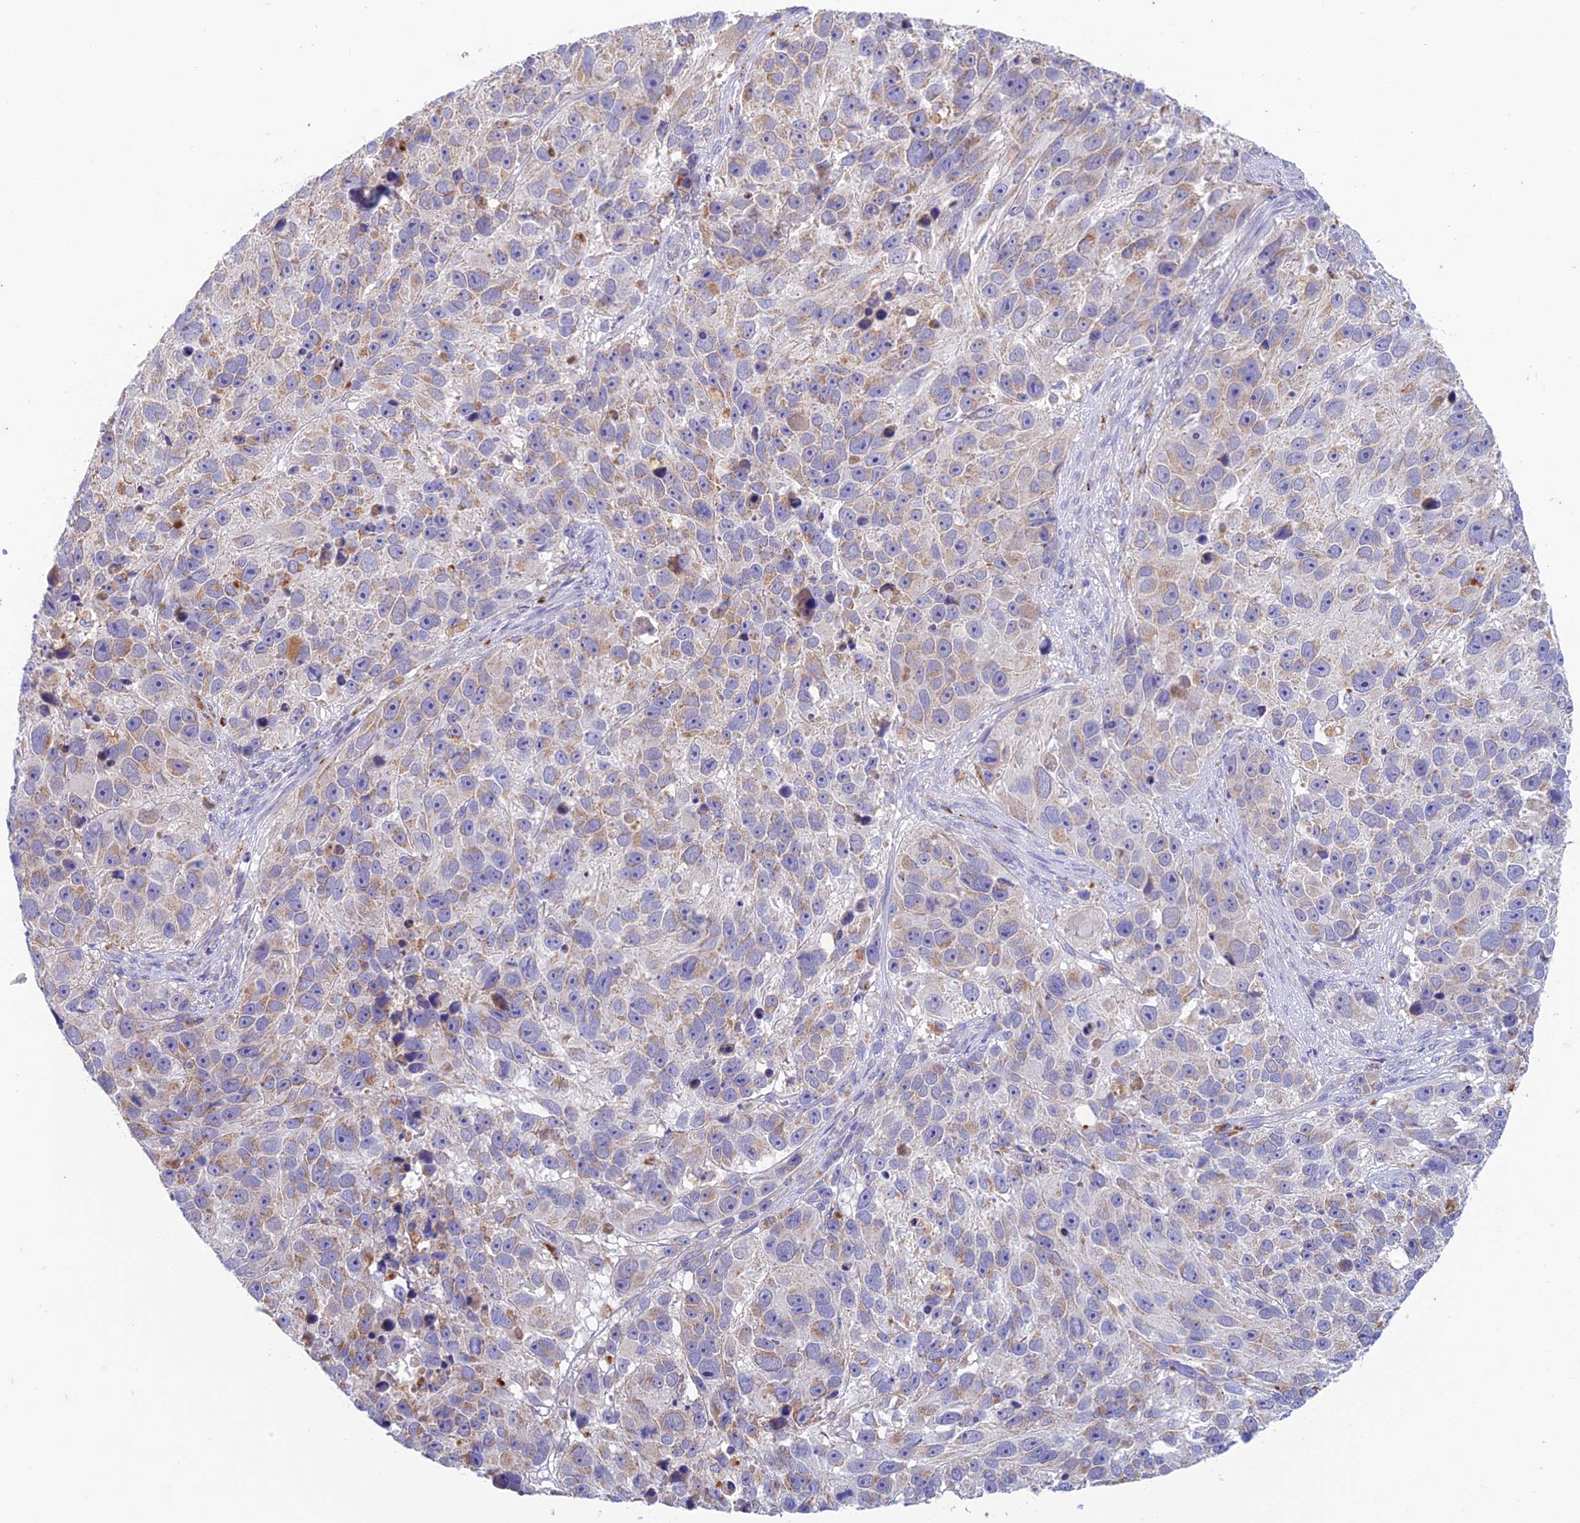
{"staining": {"intensity": "weak", "quantity": "25%-75%", "location": "cytoplasmic/membranous"}, "tissue": "melanoma", "cell_type": "Tumor cells", "image_type": "cancer", "snomed": [{"axis": "morphology", "description": "Malignant melanoma, NOS"}, {"axis": "topography", "description": "Skin"}], "caption": "Protein expression analysis of malignant melanoma demonstrates weak cytoplasmic/membranous positivity in about 25%-75% of tumor cells. (DAB = brown stain, brightfield microscopy at high magnification).", "gene": "ZNF181", "patient": {"sex": "male", "age": 84}}